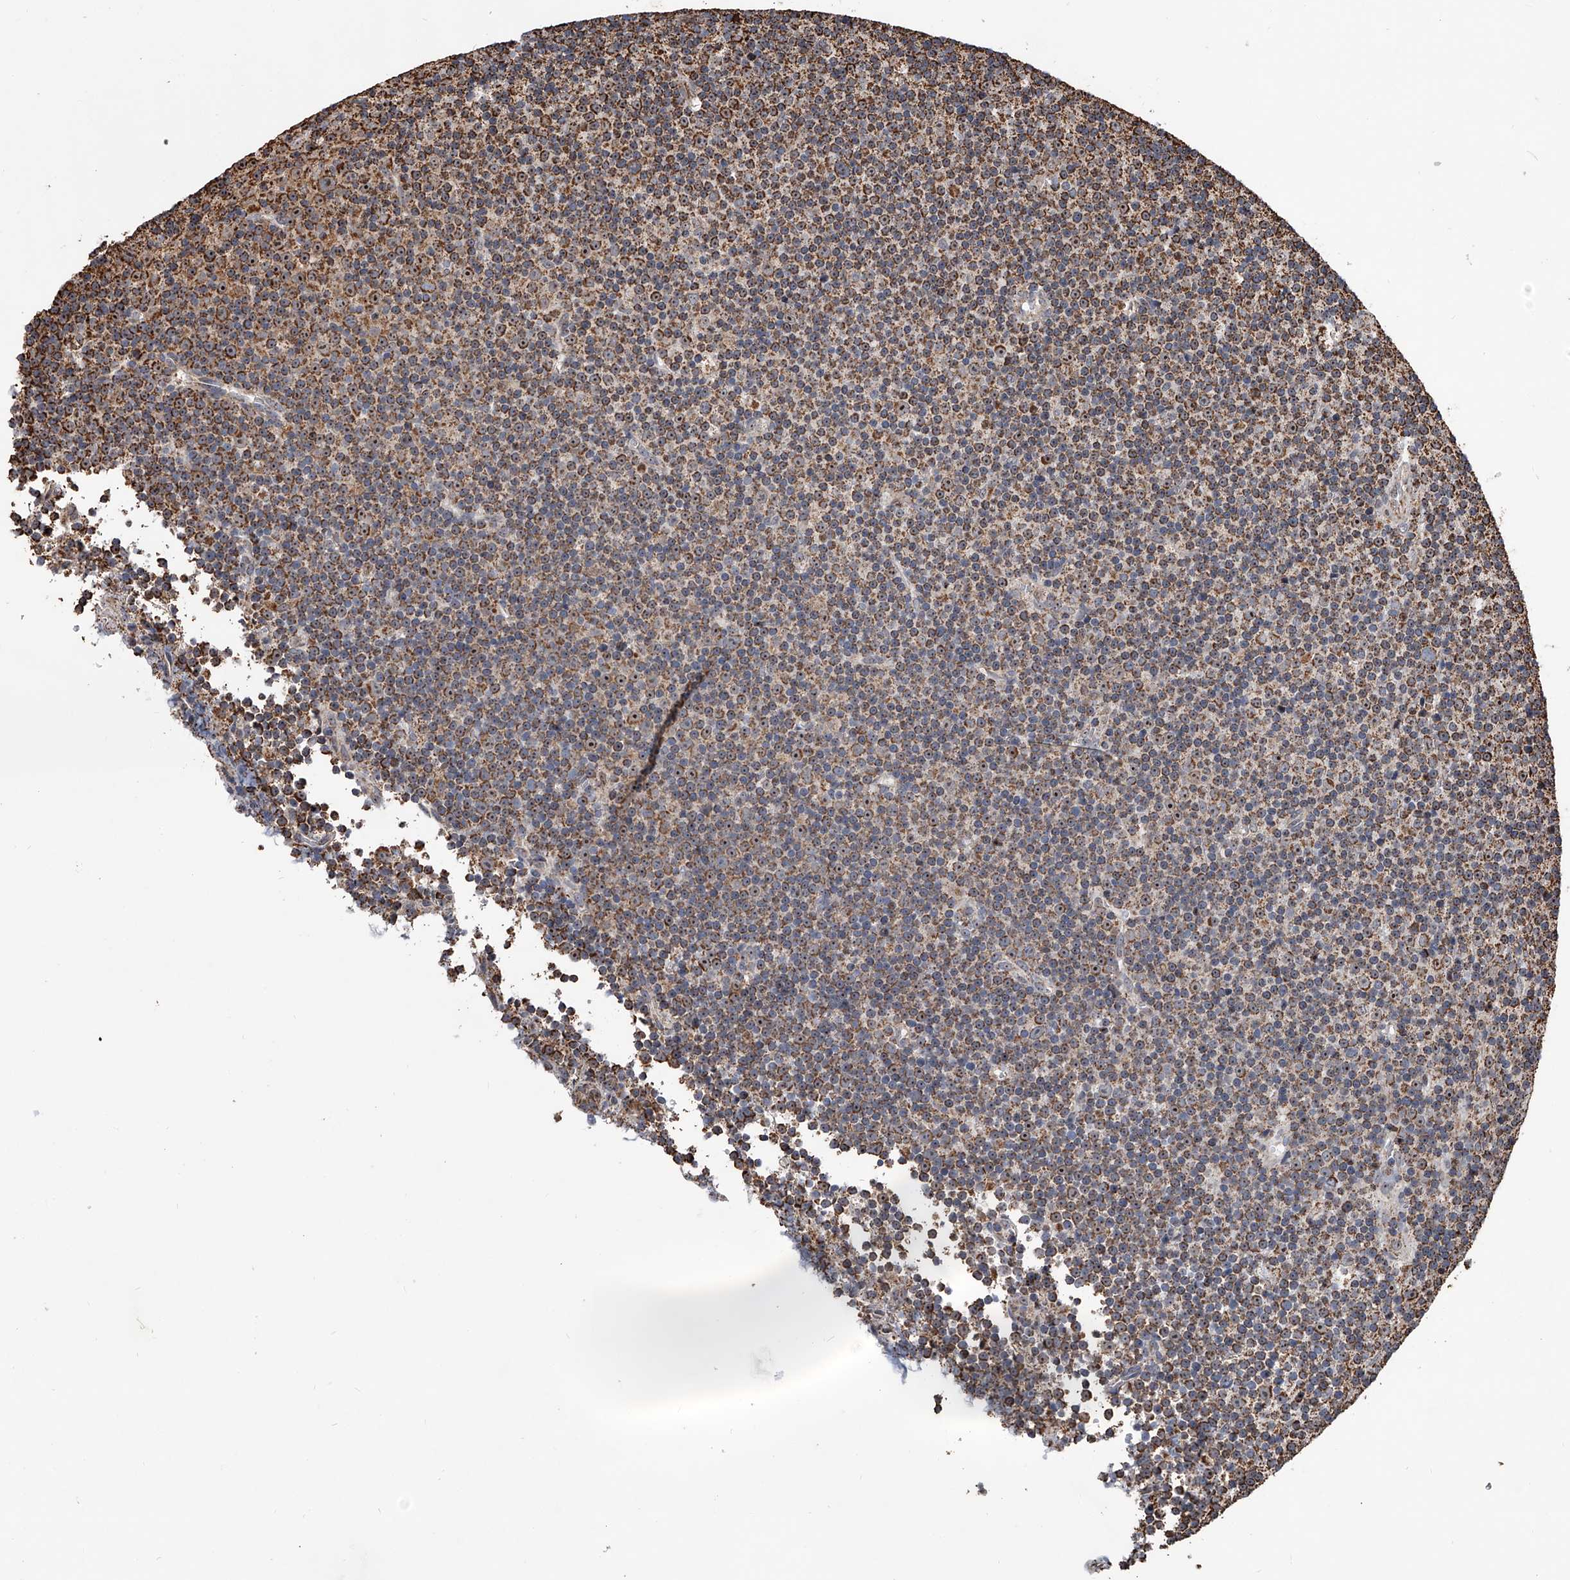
{"staining": {"intensity": "strong", "quantity": "25%-75%", "location": "cytoplasmic/membranous"}, "tissue": "lymphoma", "cell_type": "Tumor cells", "image_type": "cancer", "snomed": [{"axis": "morphology", "description": "Malignant lymphoma, non-Hodgkin's type, Low grade"}, {"axis": "topography", "description": "Lymph node"}], "caption": "Strong cytoplasmic/membranous staining is present in approximately 25%-75% of tumor cells in low-grade malignant lymphoma, non-Hodgkin's type. (Stains: DAB in brown, nuclei in blue, Microscopy: brightfield microscopy at high magnification).", "gene": "SMPDL3A", "patient": {"sex": "female", "age": 67}}